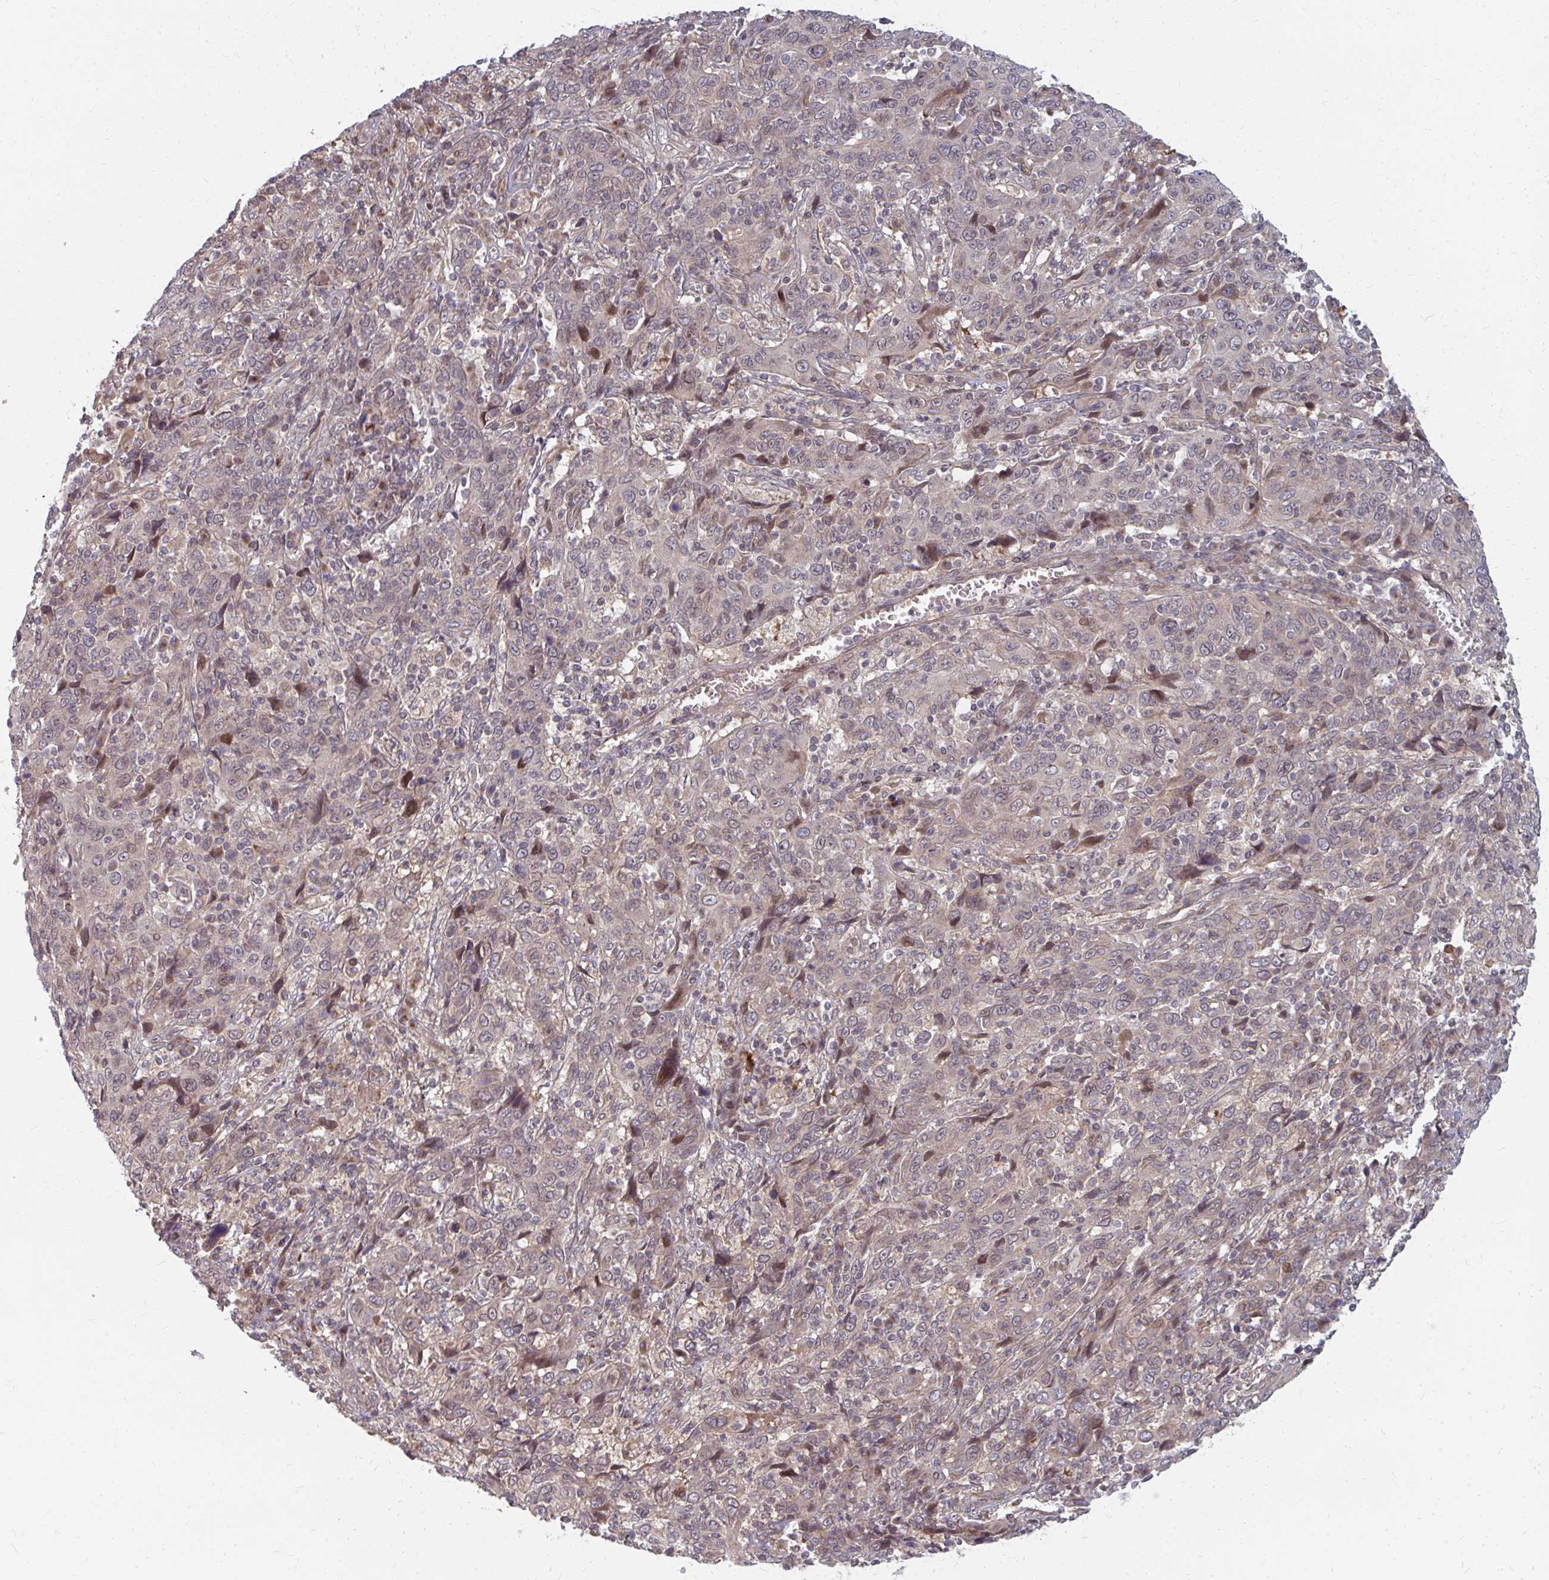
{"staining": {"intensity": "weak", "quantity": "25%-75%", "location": "cytoplasmic/membranous,nuclear"}, "tissue": "cervical cancer", "cell_type": "Tumor cells", "image_type": "cancer", "snomed": [{"axis": "morphology", "description": "Squamous cell carcinoma, NOS"}, {"axis": "topography", "description": "Cervix"}], "caption": "The micrograph exhibits immunohistochemical staining of squamous cell carcinoma (cervical). There is weak cytoplasmic/membranous and nuclear positivity is identified in approximately 25%-75% of tumor cells. (Brightfield microscopy of DAB IHC at high magnification).", "gene": "ZNF285", "patient": {"sex": "female", "age": 46}}